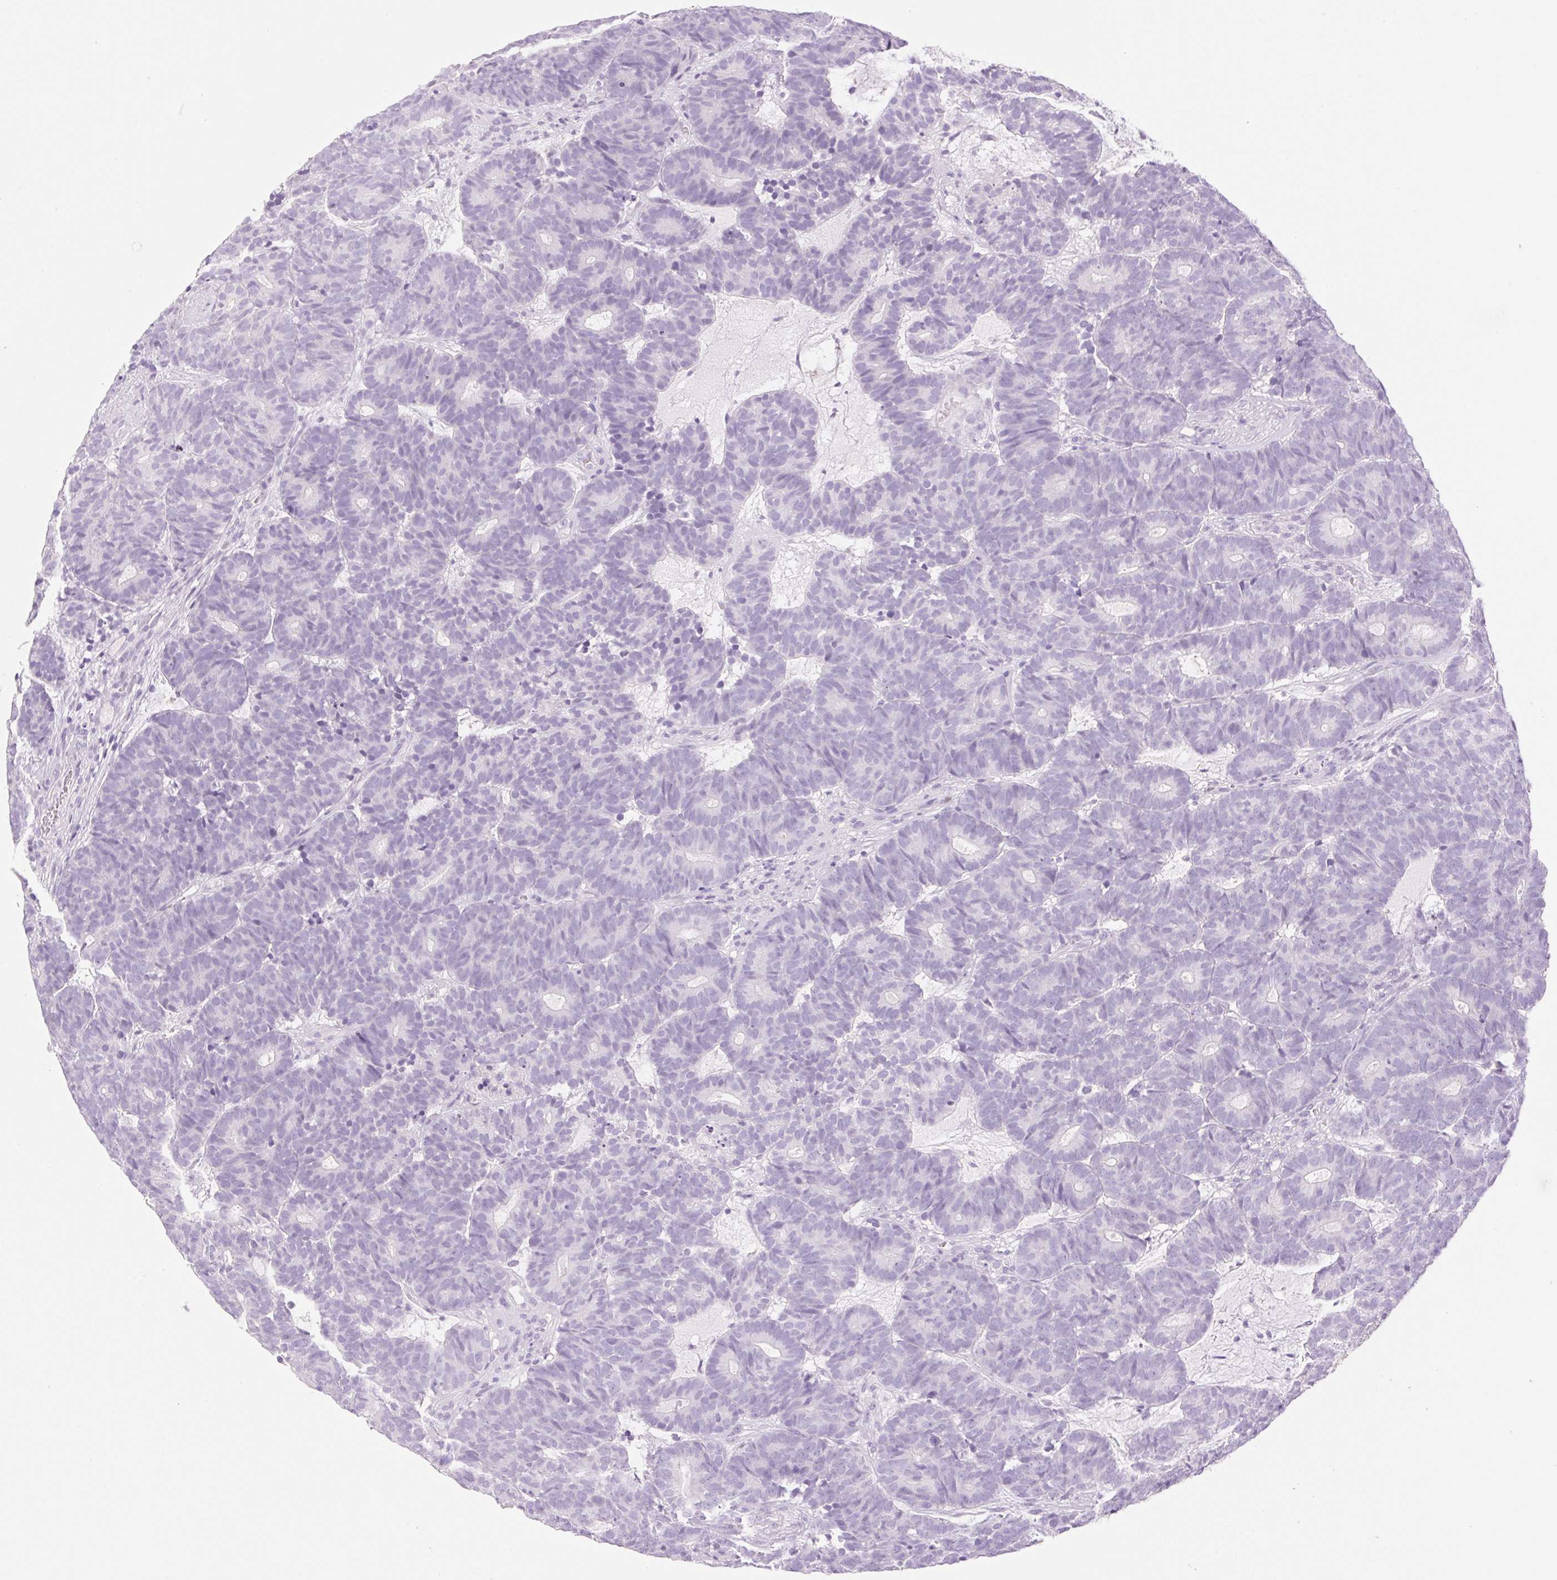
{"staining": {"intensity": "negative", "quantity": "none", "location": "none"}, "tissue": "head and neck cancer", "cell_type": "Tumor cells", "image_type": "cancer", "snomed": [{"axis": "morphology", "description": "Adenocarcinoma, NOS"}, {"axis": "topography", "description": "Head-Neck"}], "caption": "Immunohistochemistry of human adenocarcinoma (head and neck) exhibits no positivity in tumor cells. Nuclei are stained in blue.", "gene": "SP140L", "patient": {"sex": "female", "age": 81}}